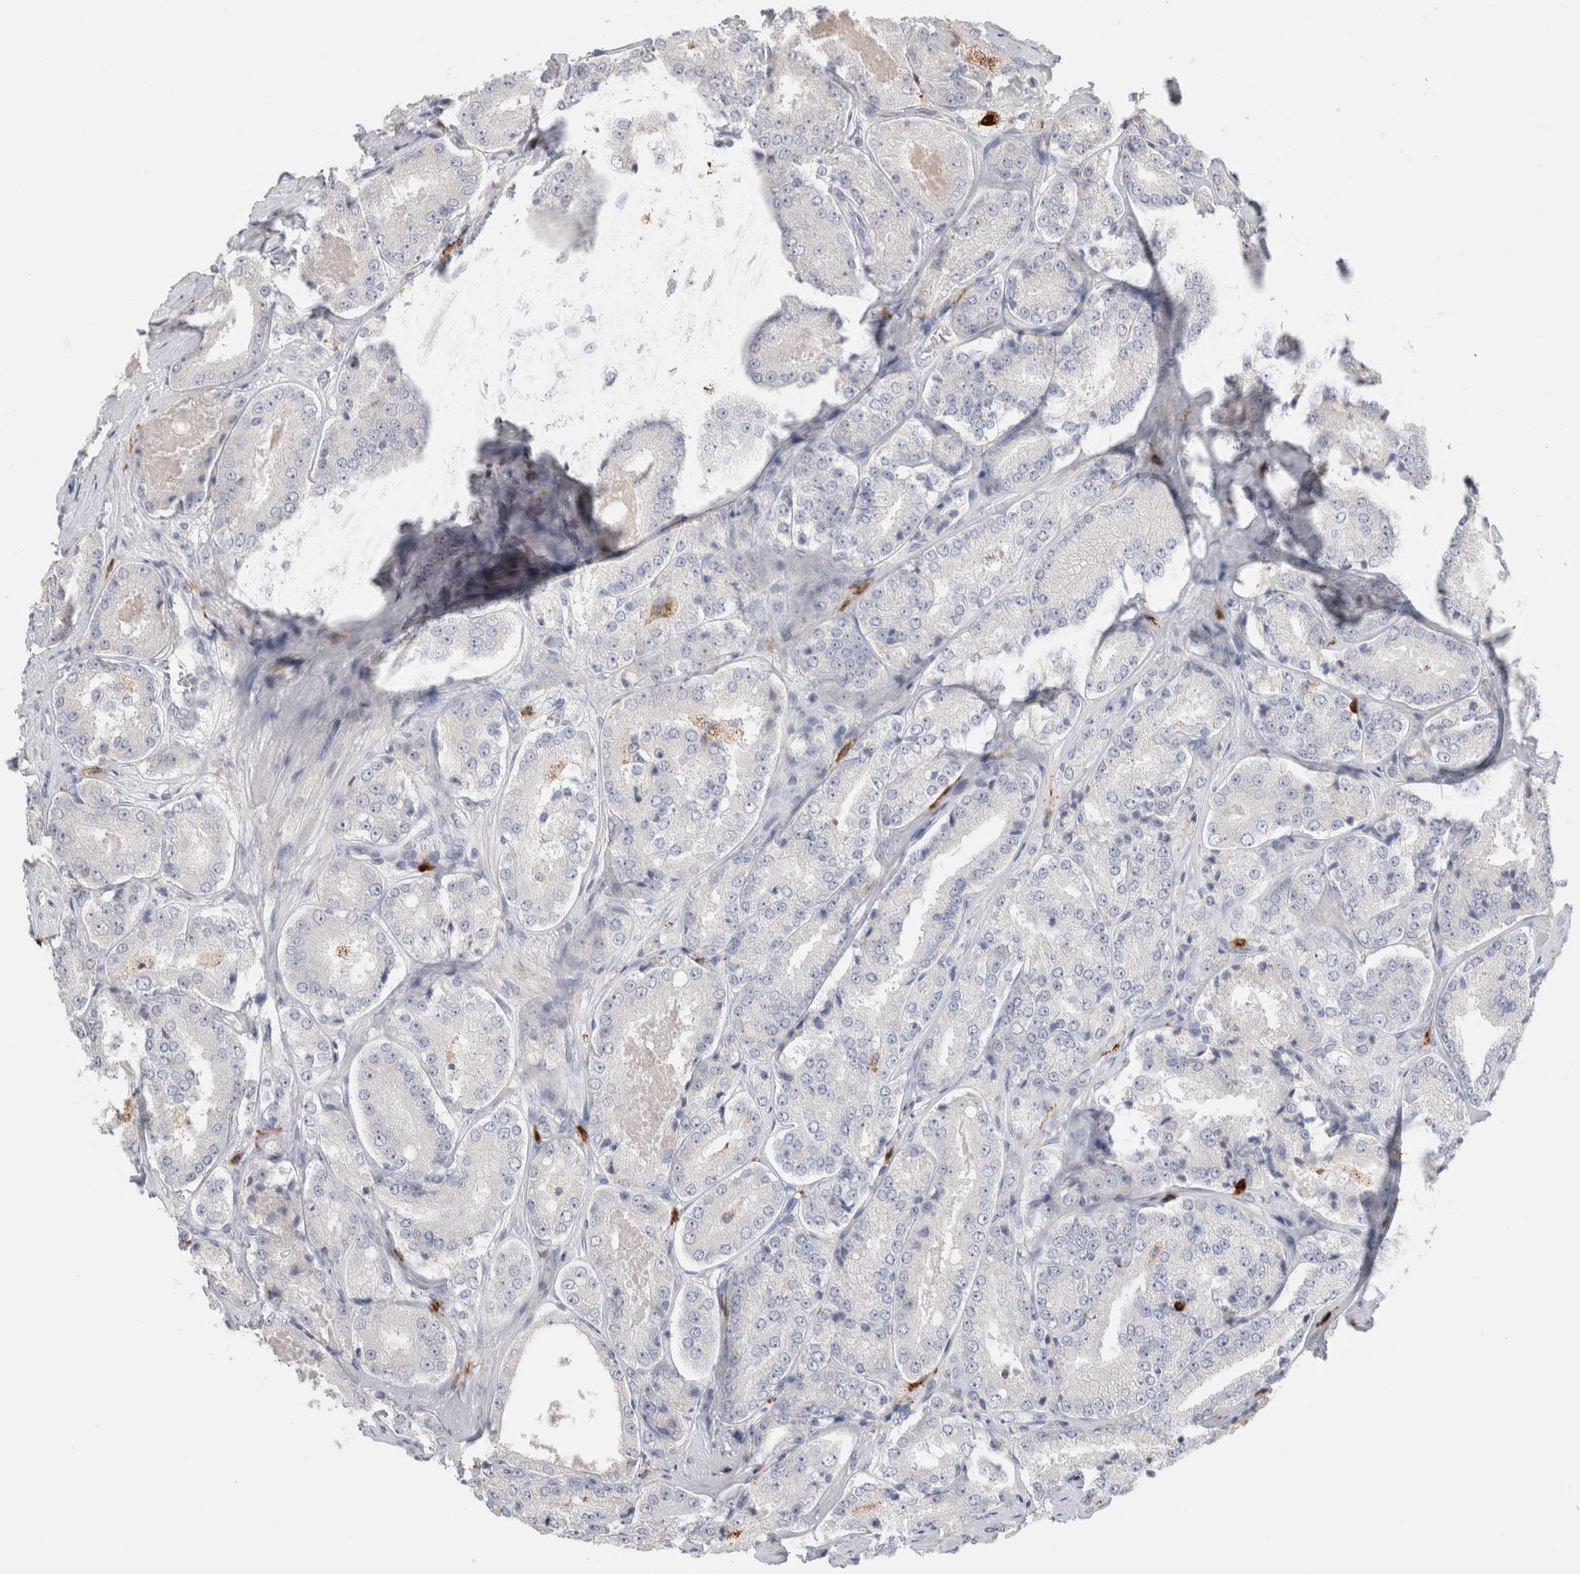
{"staining": {"intensity": "negative", "quantity": "none", "location": "none"}, "tissue": "prostate cancer", "cell_type": "Tumor cells", "image_type": "cancer", "snomed": [{"axis": "morphology", "description": "Adenocarcinoma, High grade"}, {"axis": "topography", "description": "Prostate"}], "caption": "Human prostate cancer stained for a protein using IHC demonstrates no staining in tumor cells.", "gene": "HPGDS", "patient": {"sex": "male", "age": 65}}